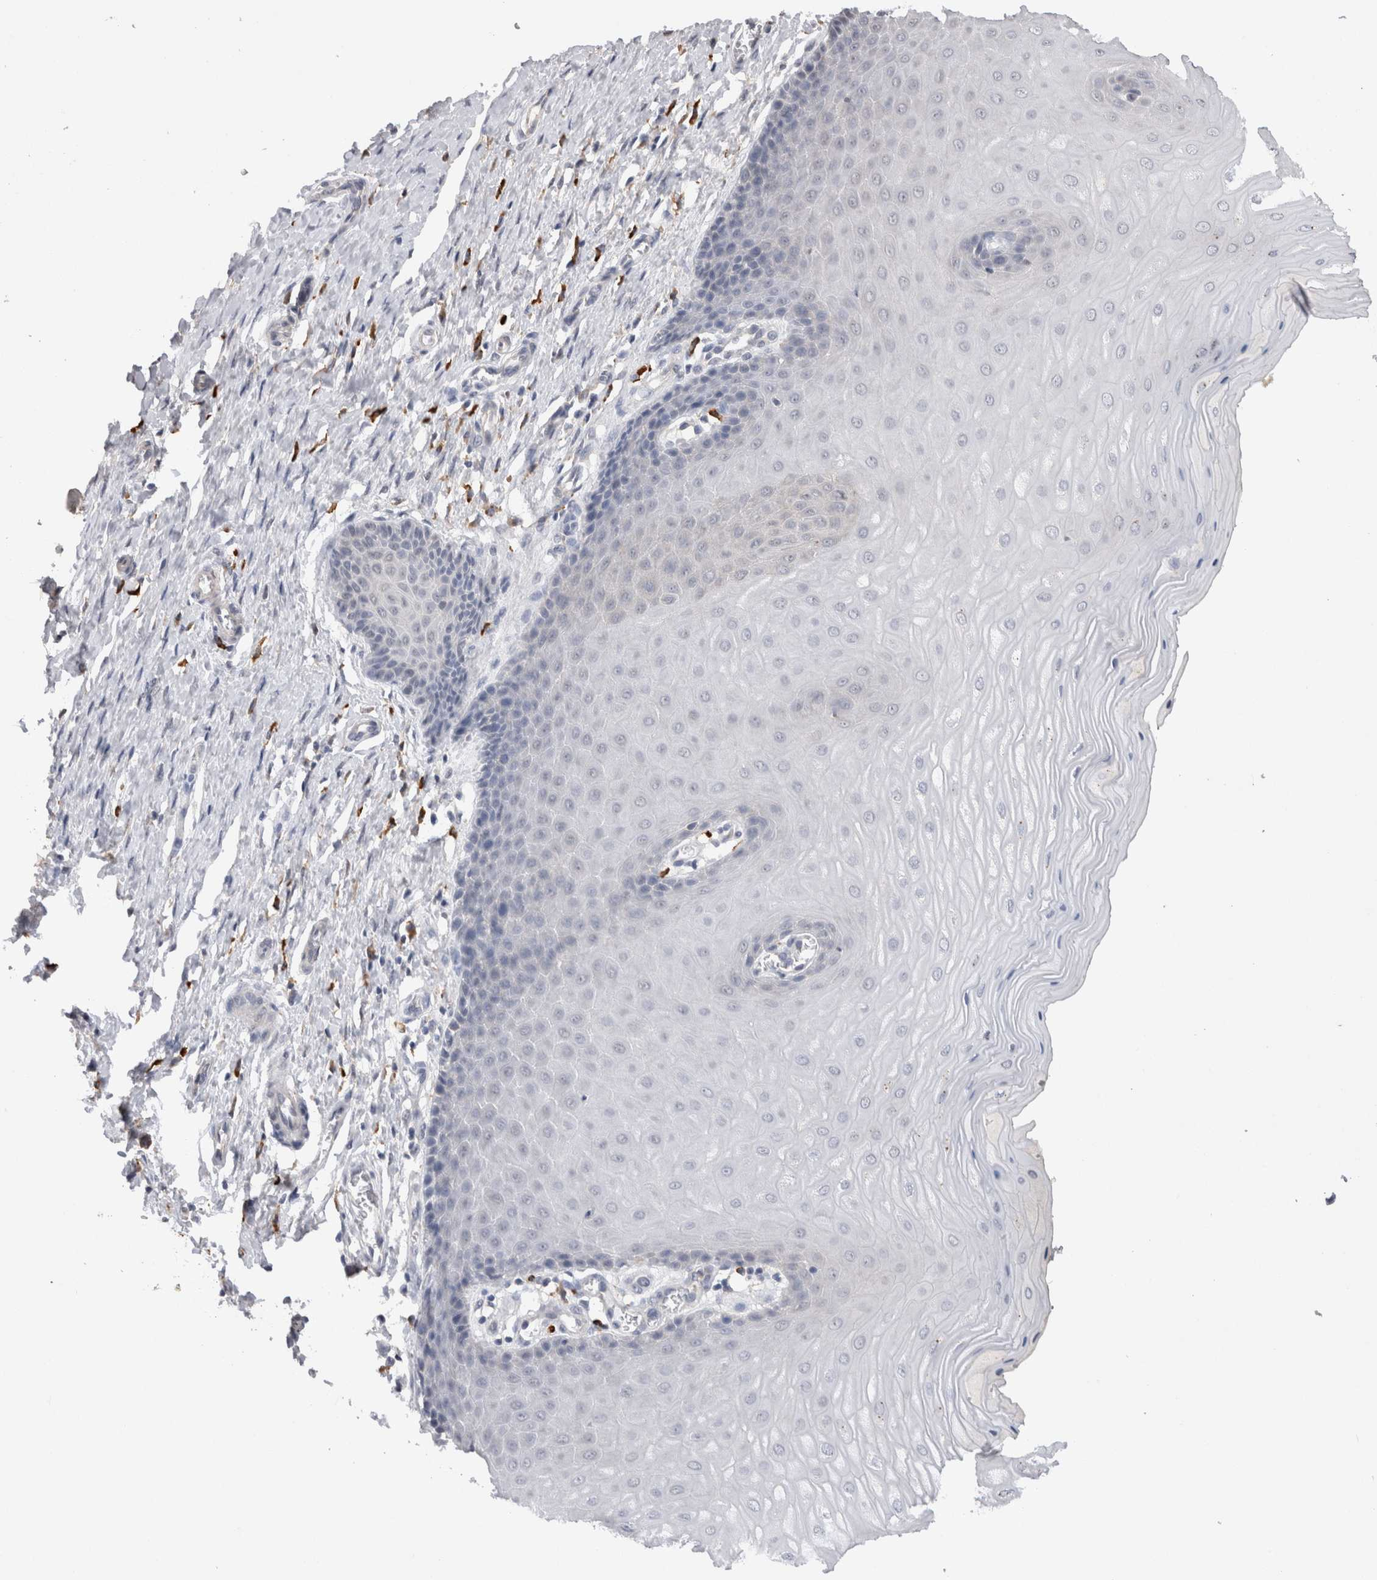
{"staining": {"intensity": "negative", "quantity": "none", "location": "none"}, "tissue": "cervix", "cell_type": "Glandular cells", "image_type": "normal", "snomed": [{"axis": "morphology", "description": "Normal tissue, NOS"}, {"axis": "topography", "description": "Cervix"}], "caption": "Glandular cells show no significant protein staining in unremarkable cervix. (Brightfield microscopy of DAB immunohistochemistry (IHC) at high magnification).", "gene": "VSIG4", "patient": {"sex": "female", "age": 55}}